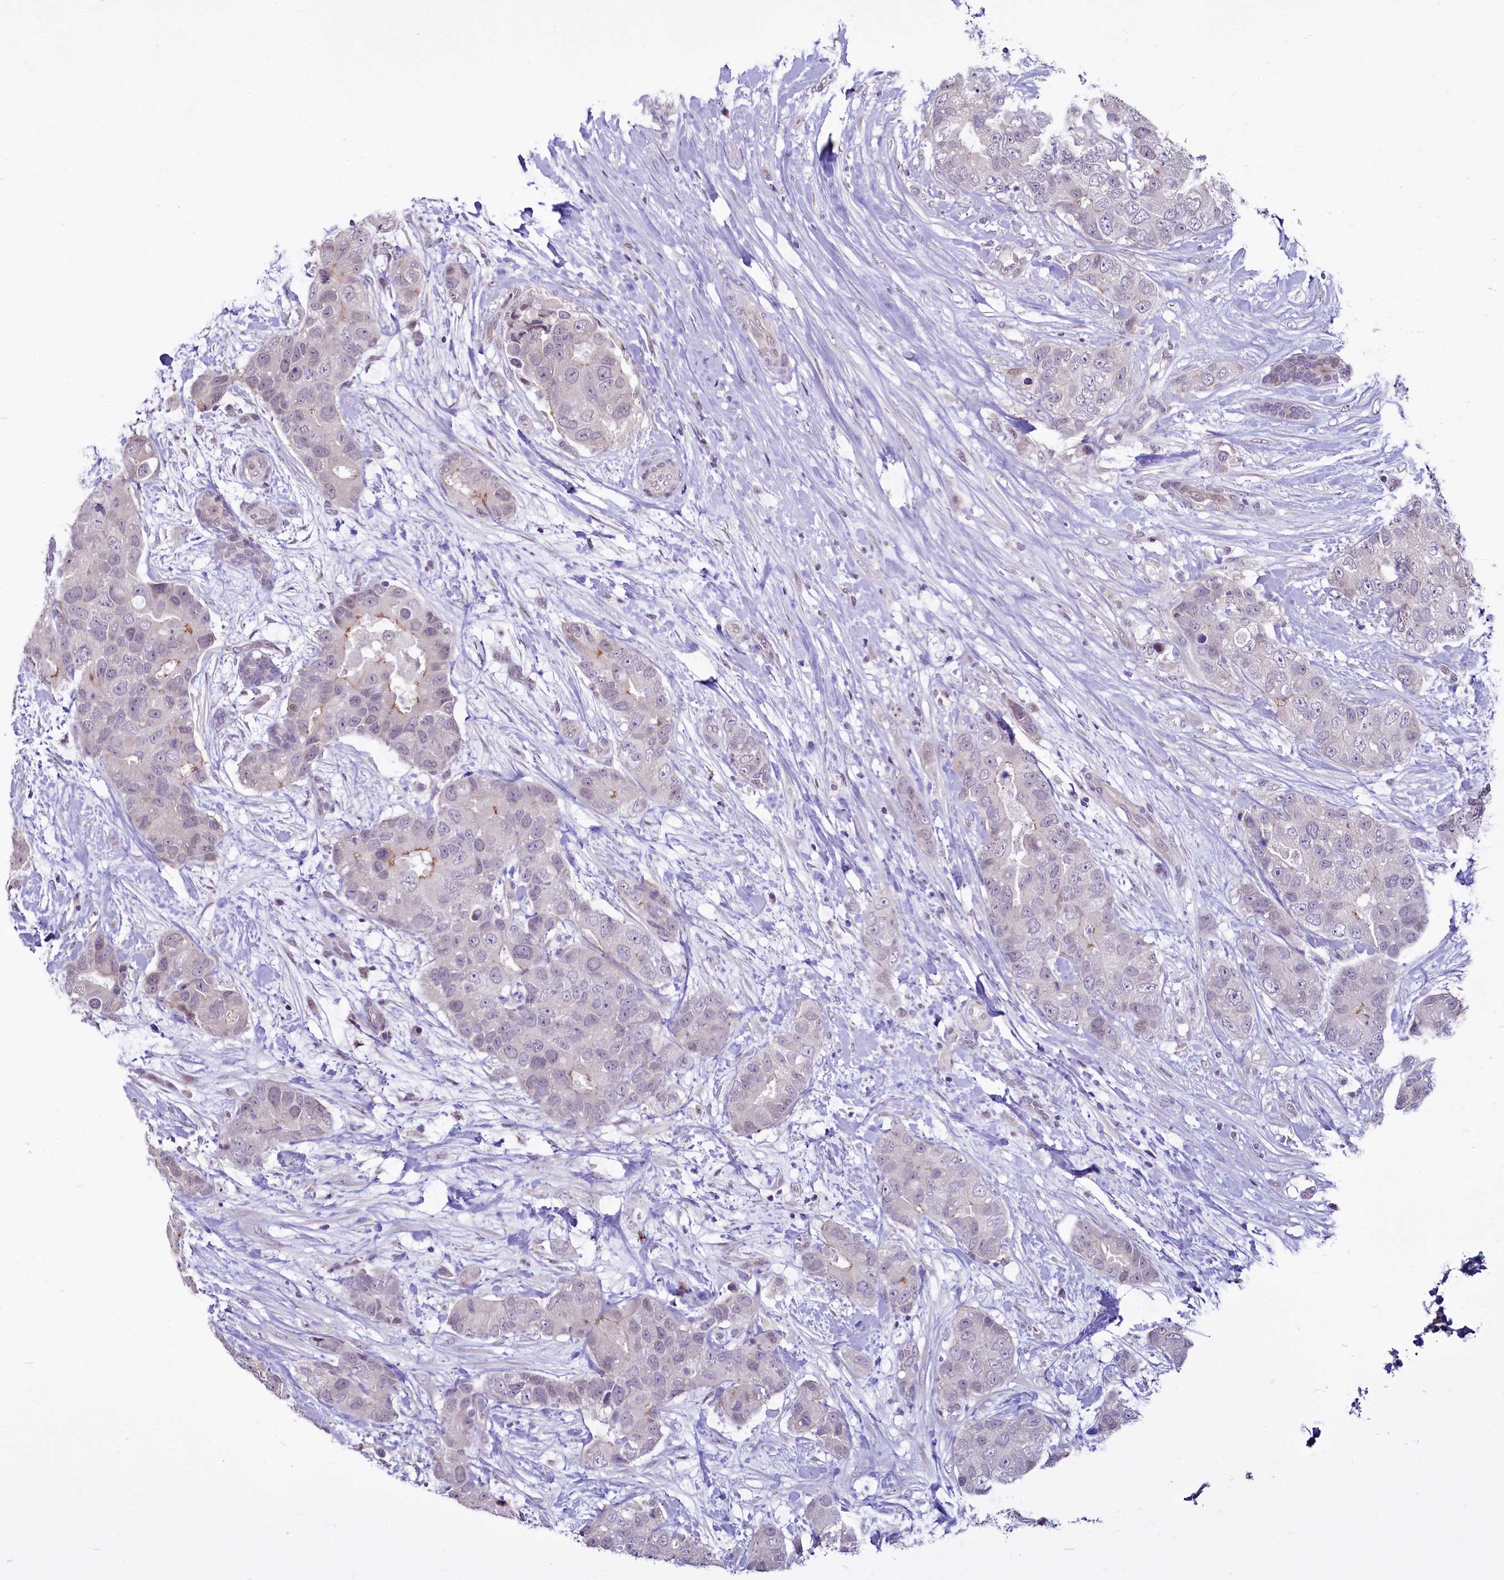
{"staining": {"intensity": "negative", "quantity": "none", "location": "none"}, "tissue": "breast cancer", "cell_type": "Tumor cells", "image_type": "cancer", "snomed": [{"axis": "morphology", "description": "Duct carcinoma"}, {"axis": "topography", "description": "Breast"}], "caption": "The histopathology image displays no significant positivity in tumor cells of breast cancer. (Immunohistochemistry, brightfield microscopy, high magnification).", "gene": "BANK1", "patient": {"sex": "female", "age": 62}}